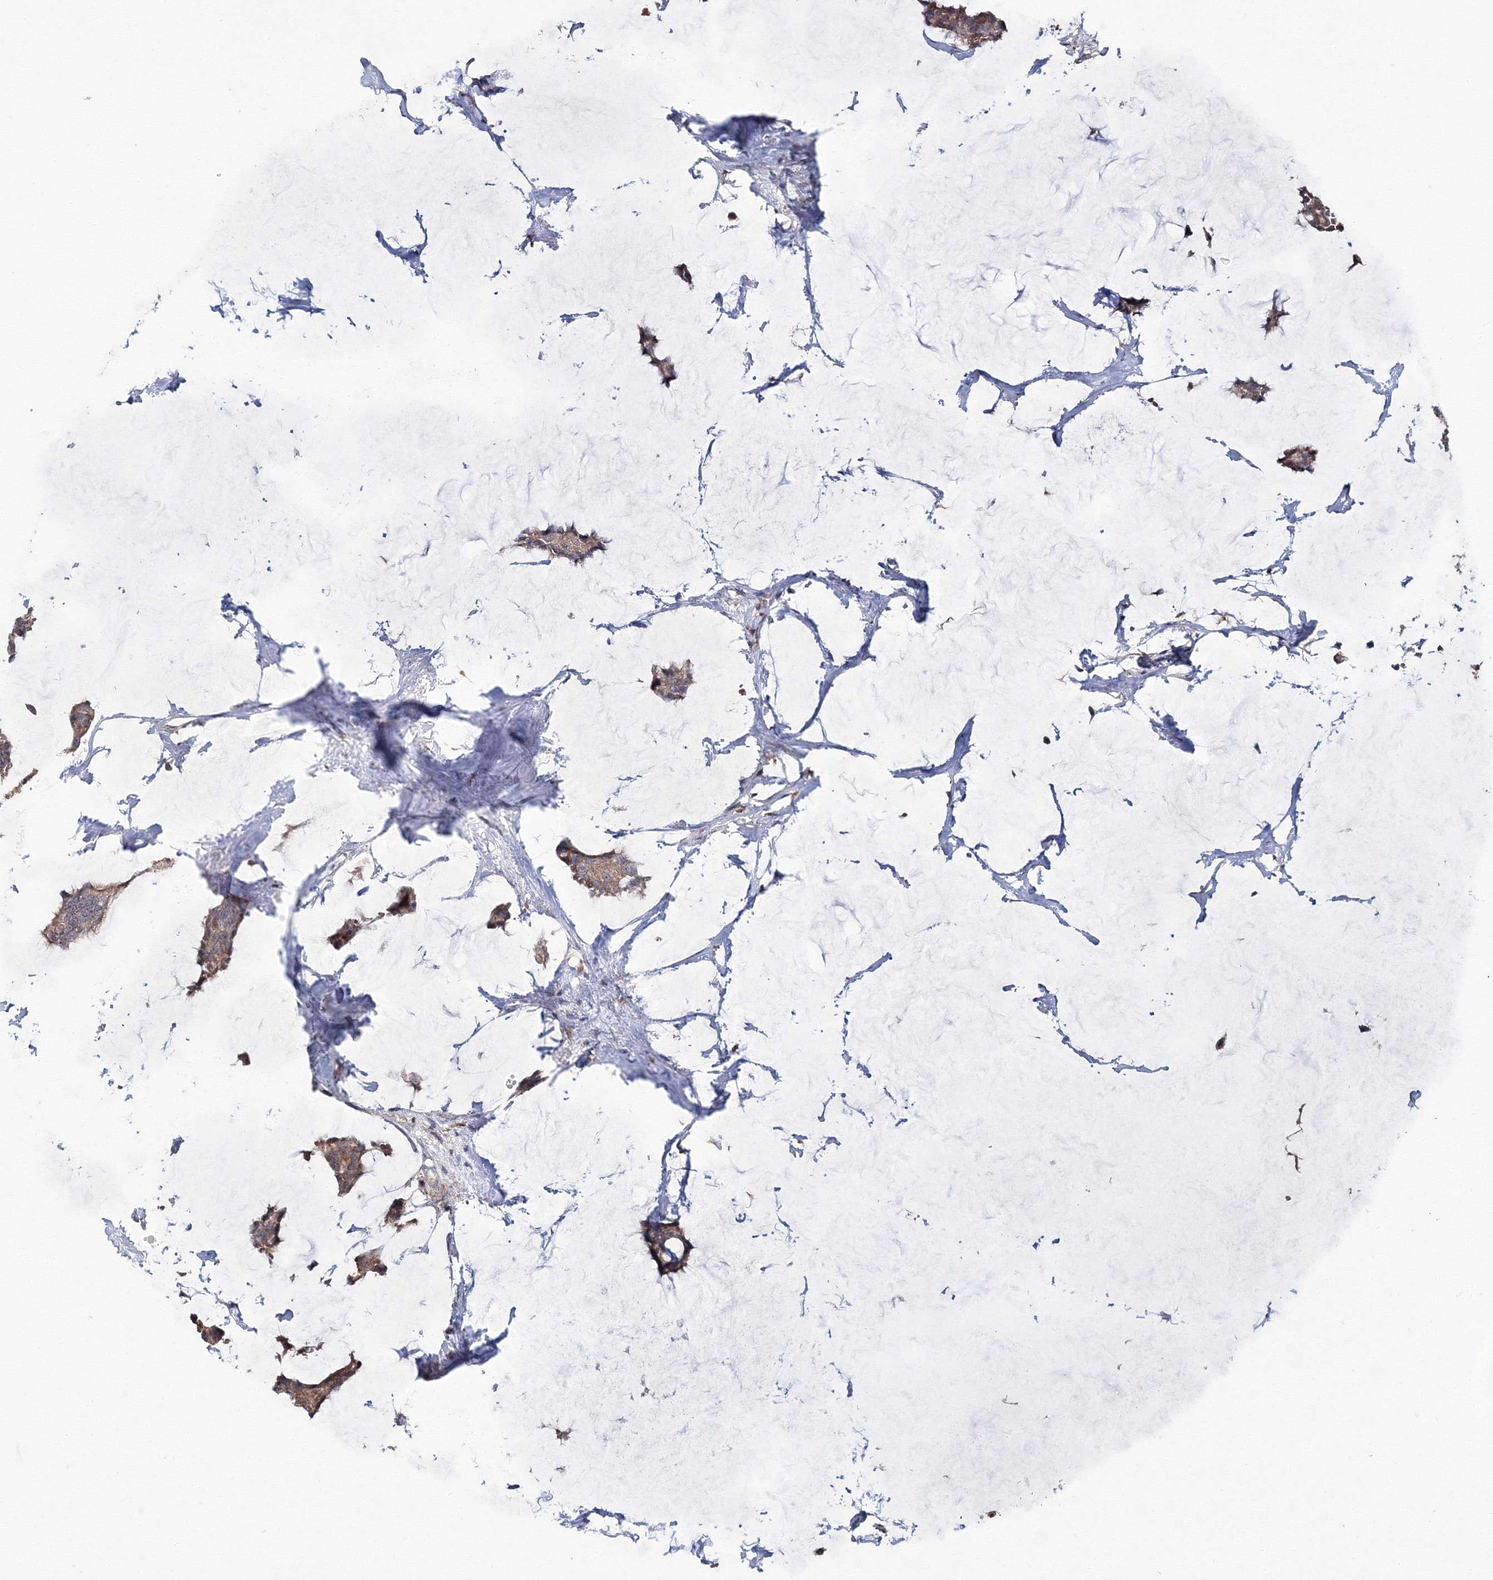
{"staining": {"intensity": "weak", "quantity": ">75%", "location": "cytoplasmic/membranous"}, "tissue": "breast cancer", "cell_type": "Tumor cells", "image_type": "cancer", "snomed": [{"axis": "morphology", "description": "Duct carcinoma"}, {"axis": "topography", "description": "Breast"}], "caption": "Protein staining of breast invasive ductal carcinoma tissue shows weak cytoplasmic/membranous expression in approximately >75% of tumor cells. The staining is performed using DAB brown chromogen to label protein expression. The nuclei are counter-stained blue using hematoxylin.", "gene": "MKRN2", "patient": {"sex": "female", "age": 93}}